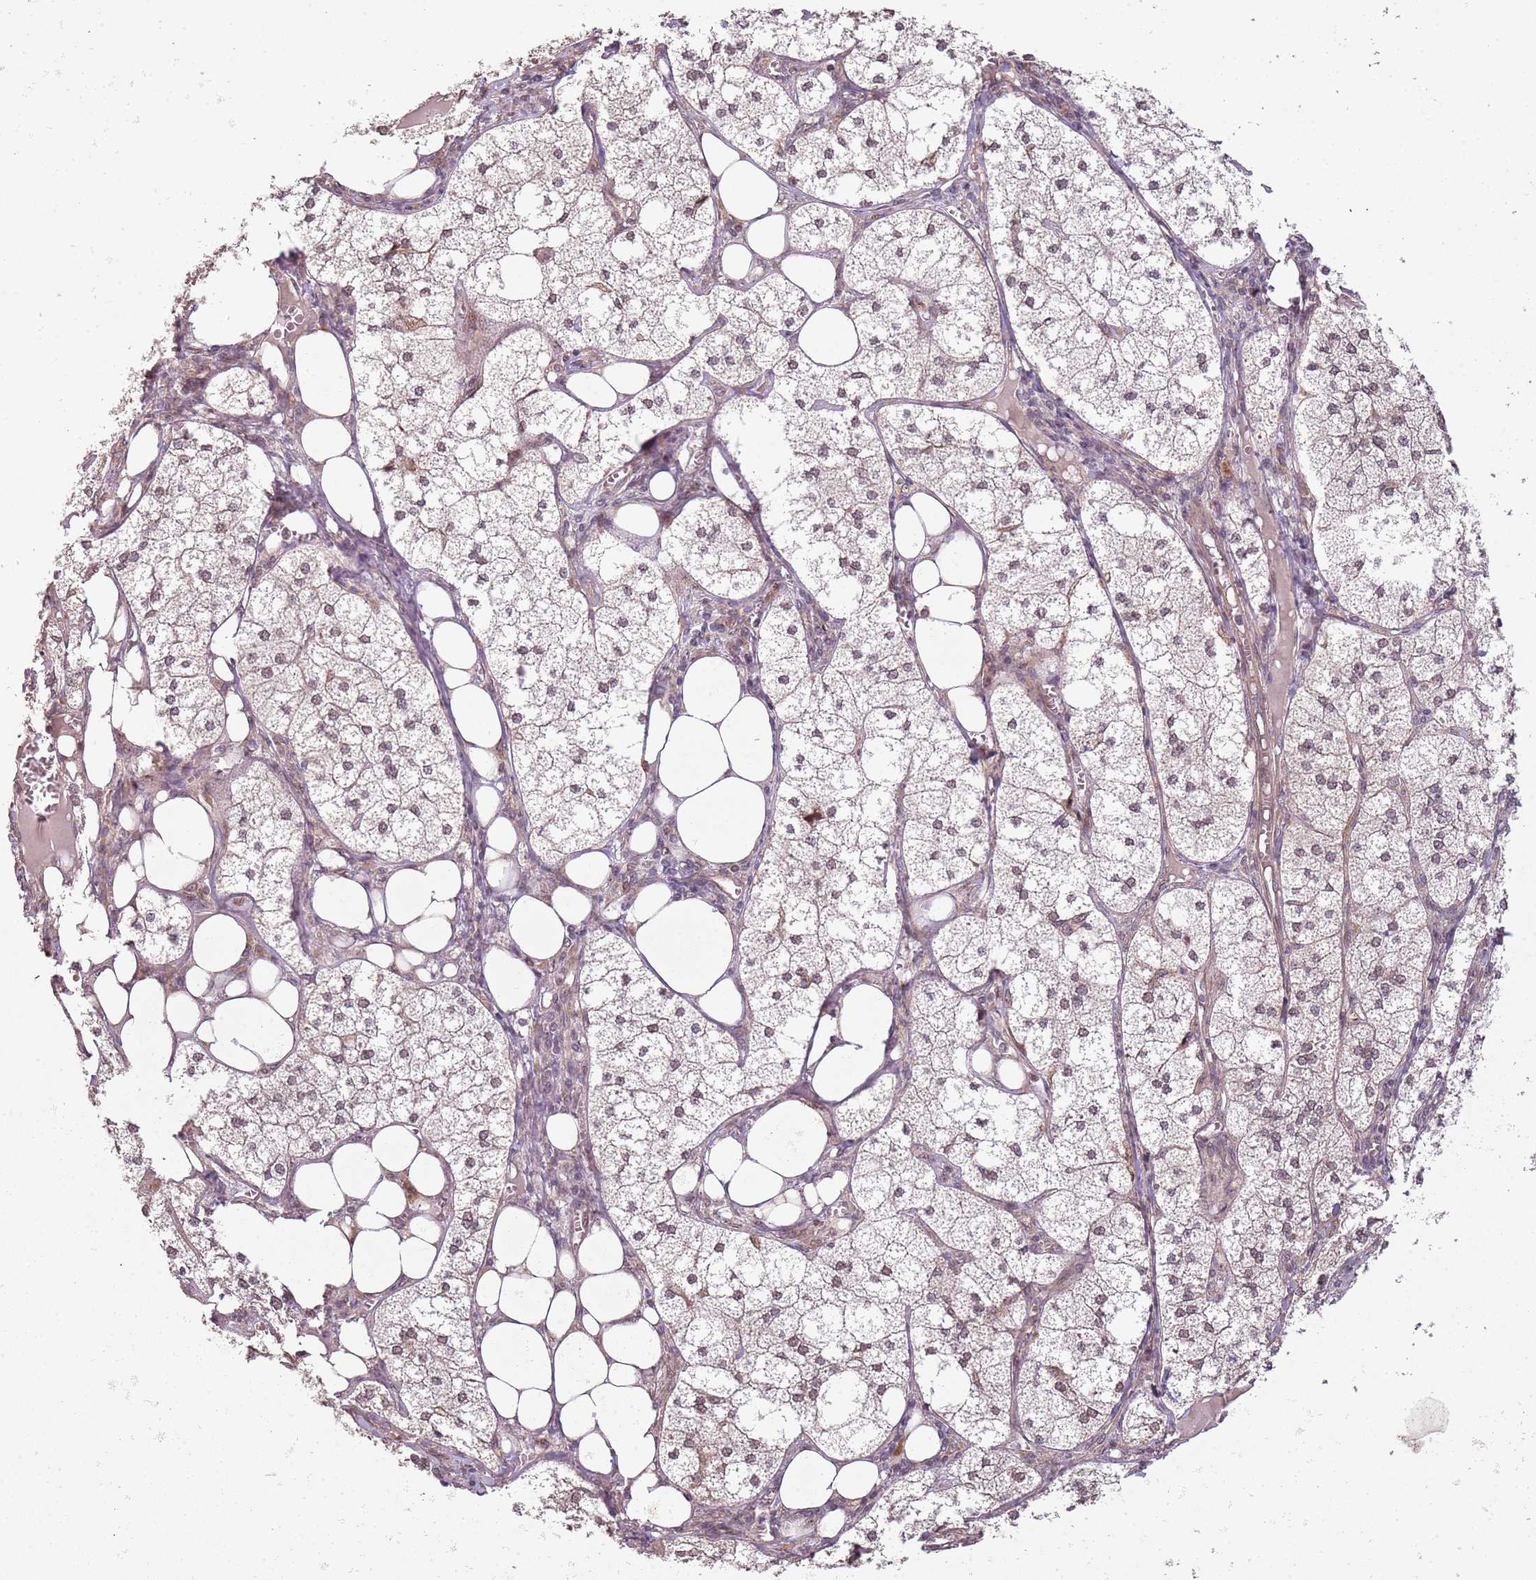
{"staining": {"intensity": "weak", "quantity": "25%-75%", "location": "cytoplasmic/membranous"}, "tissue": "adrenal gland", "cell_type": "Glandular cells", "image_type": "normal", "snomed": [{"axis": "morphology", "description": "Normal tissue, NOS"}, {"axis": "topography", "description": "Adrenal gland"}], "caption": "Adrenal gland was stained to show a protein in brown. There is low levels of weak cytoplasmic/membranous positivity in approximately 25%-75% of glandular cells. (Stains: DAB (3,3'-diaminobenzidine) in brown, nuclei in blue, Microscopy: brightfield microscopy at high magnification).", "gene": "CHURC1", "patient": {"sex": "female", "age": 61}}